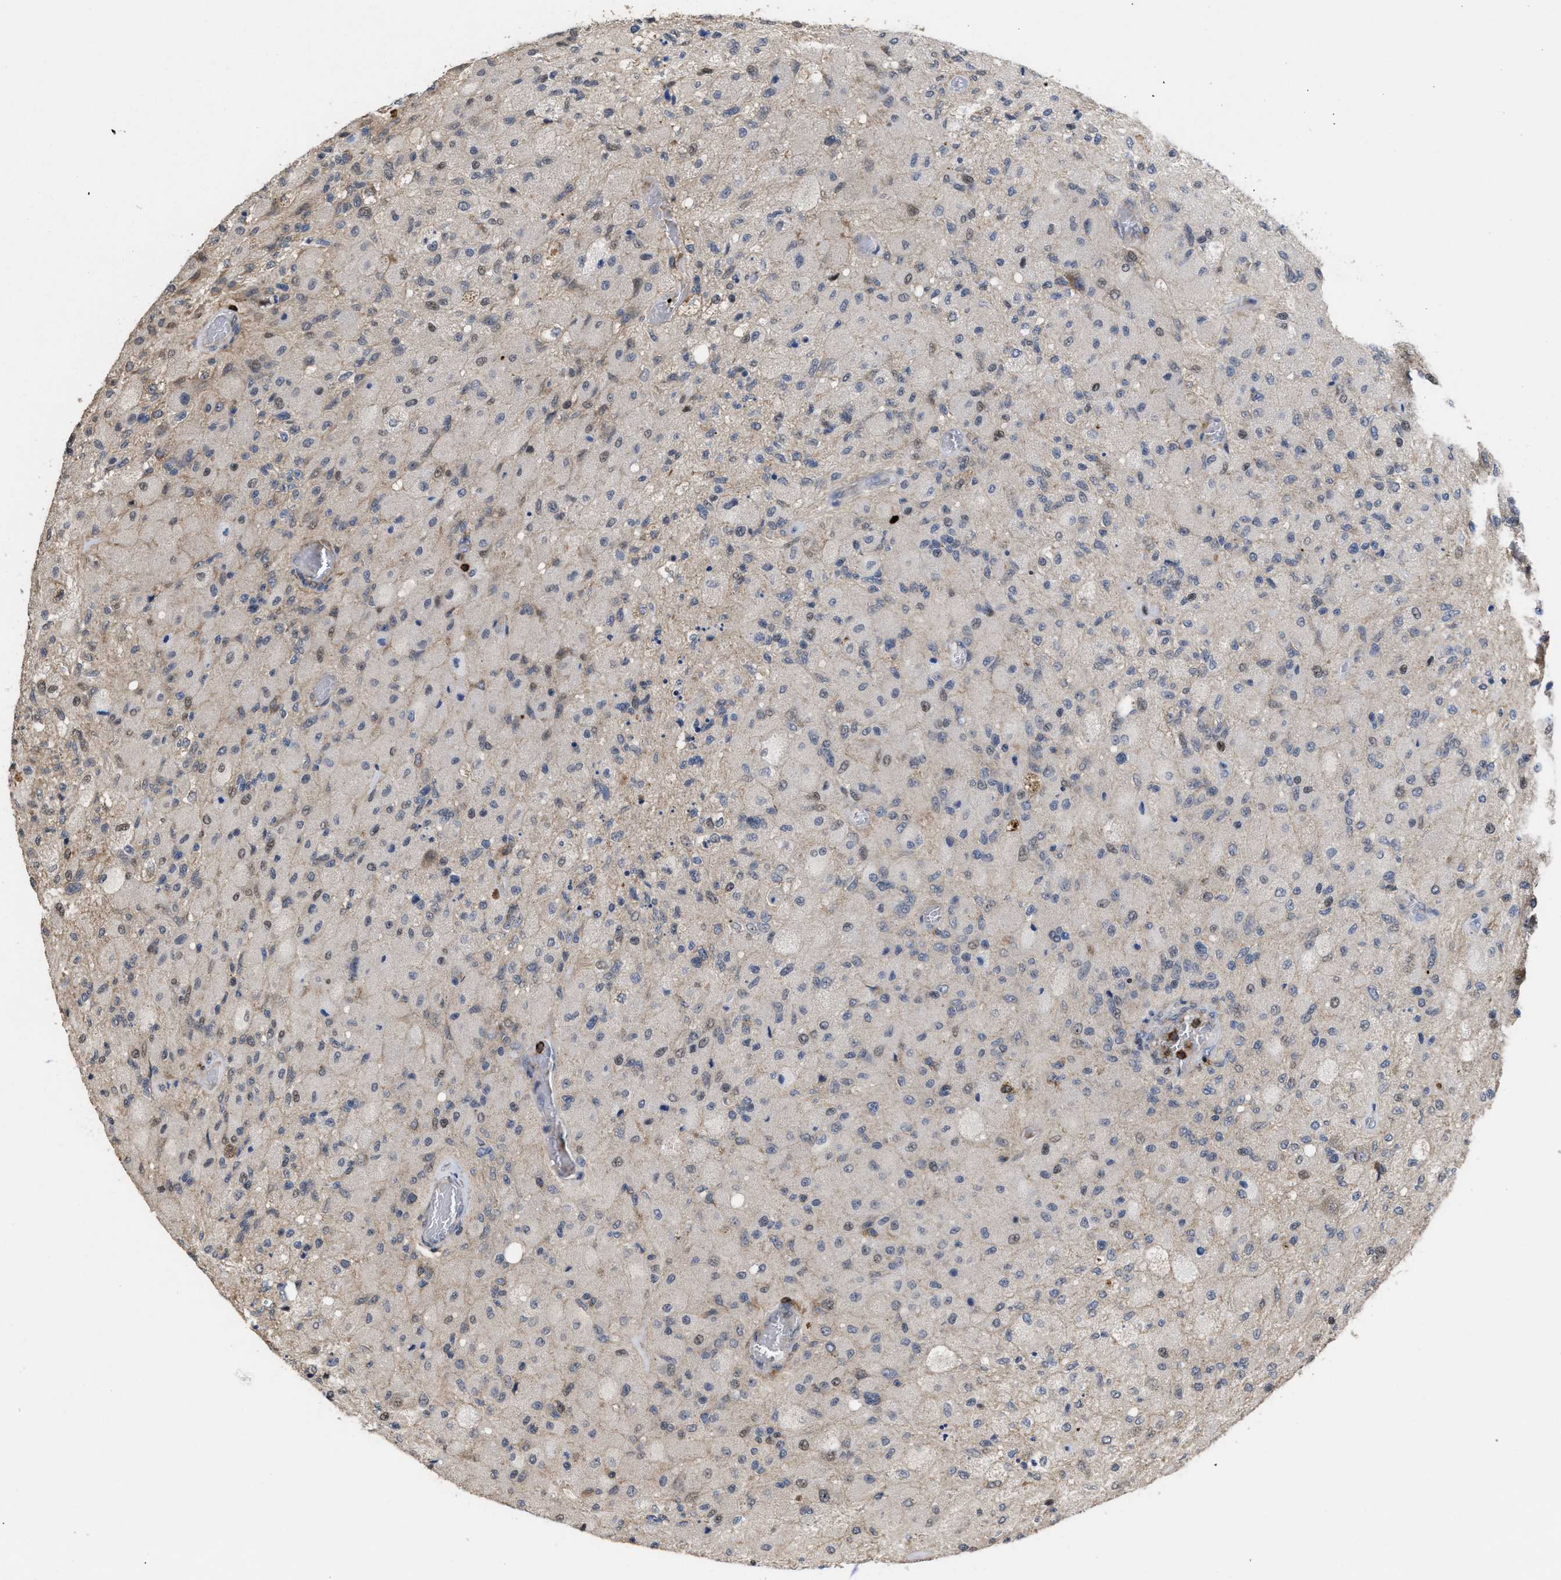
{"staining": {"intensity": "negative", "quantity": "none", "location": "none"}, "tissue": "glioma", "cell_type": "Tumor cells", "image_type": "cancer", "snomed": [{"axis": "morphology", "description": "Normal tissue, NOS"}, {"axis": "morphology", "description": "Glioma, malignant, High grade"}, {"axis": "topography", "description": "Cerebral cortex"}], "caption": "Immunohistochemical staining of glioma demonstrates no significant expression in tumor cells.", "gene": "PTPRE", "patient": {"sex": "male", "age": 77}}